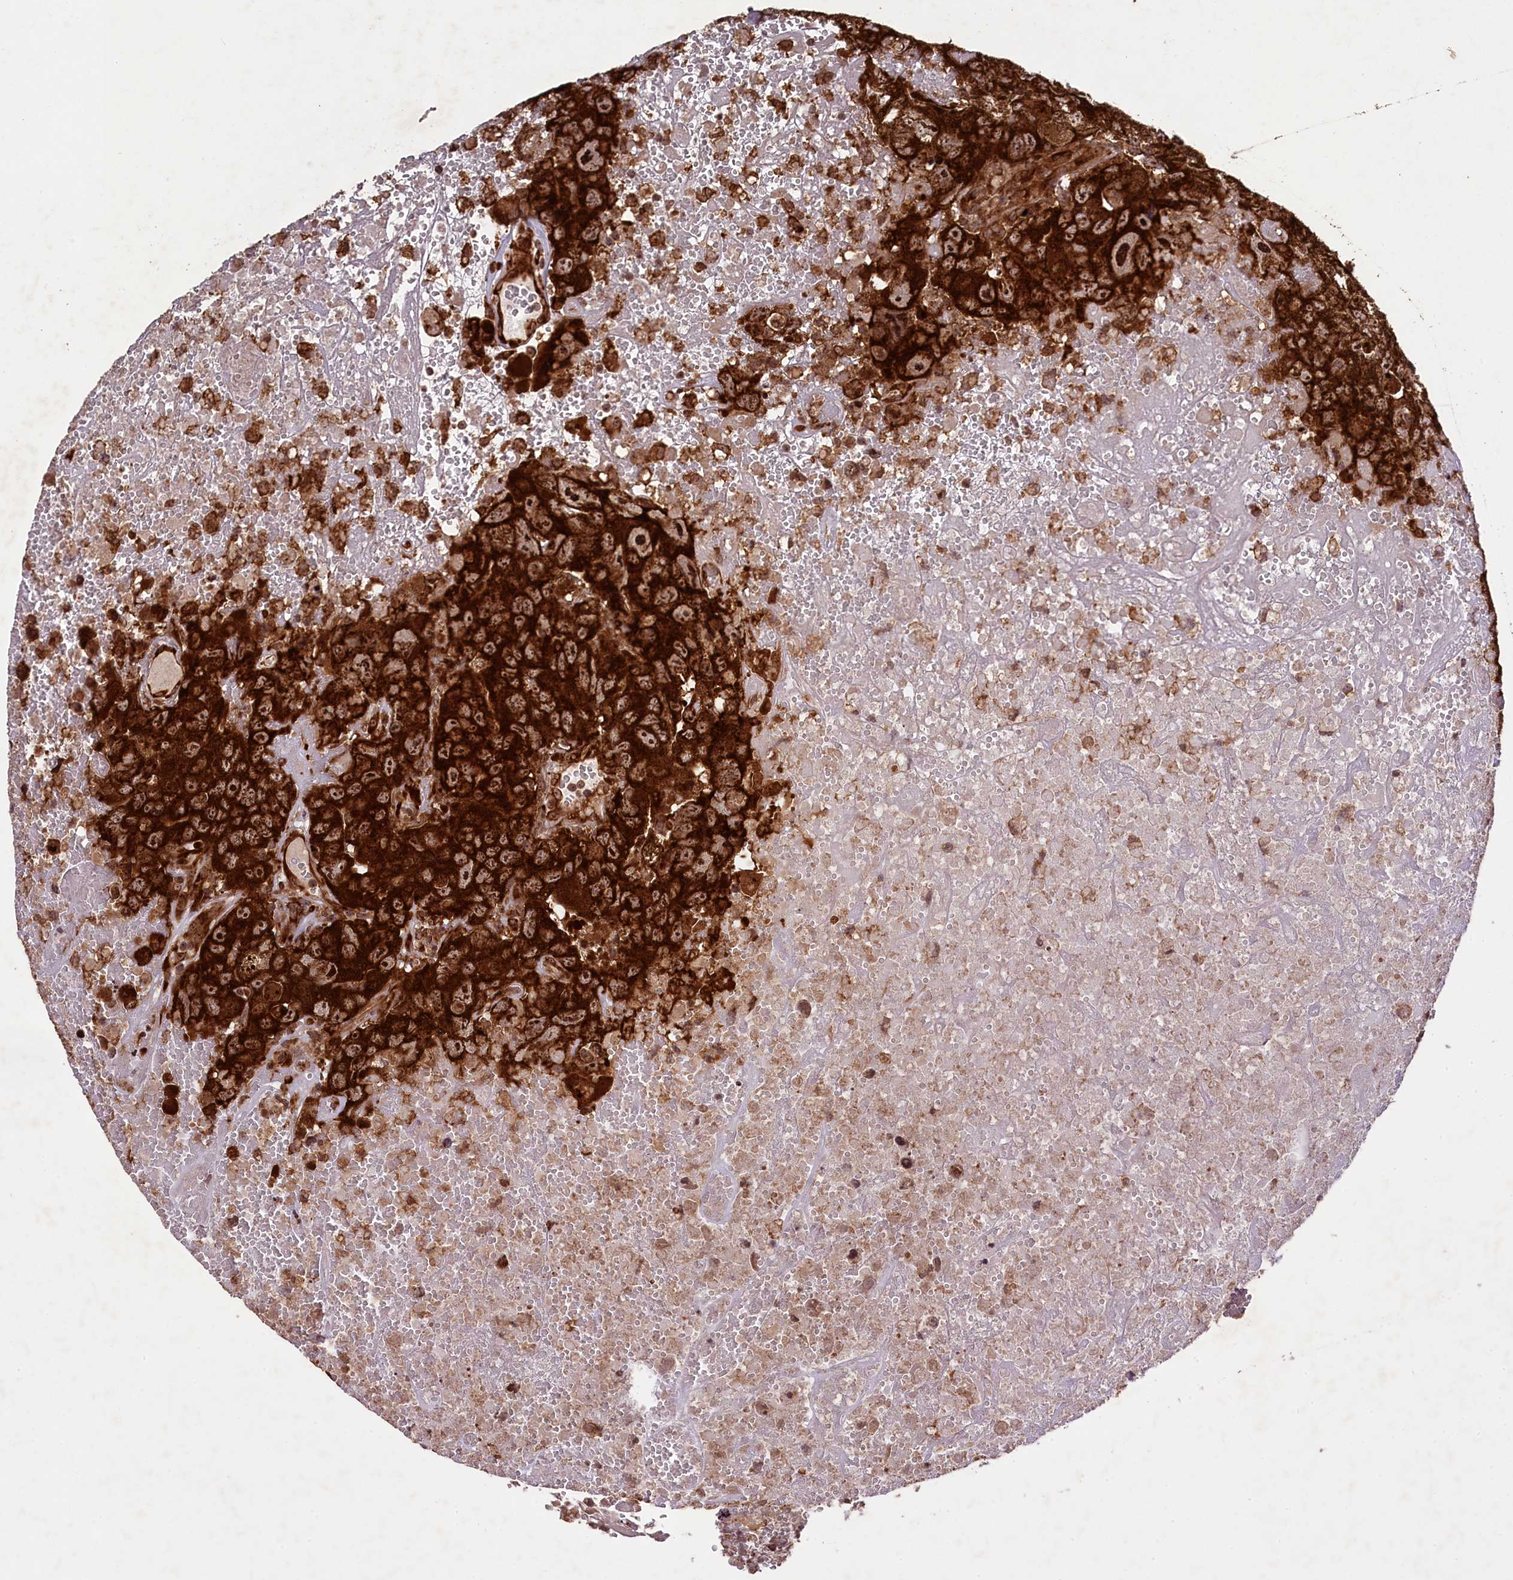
{"staining": {"intensity": "strong", "quantity": ">75%", "location": "cytoplasmic/membranous,nuclear"}, "tissue": "testis cancer", "cell_type": "Tumor cells", "image_type": "cancer", "snomed": [{"axis": "morphology", "description": "Carcinoma, Embryonal, NOS"}, {"axis": "topography", "description": "Testis"}], "caption": "Immunohistochemical staining of embryonal carcinoma (testis) demonstrates high levels of strong cytoplasmic/membranous and nuclear protein positivity in about >75% of tumor cells.", "gene": "LARP4", "patient": {"sex": "male", "age": 45}}